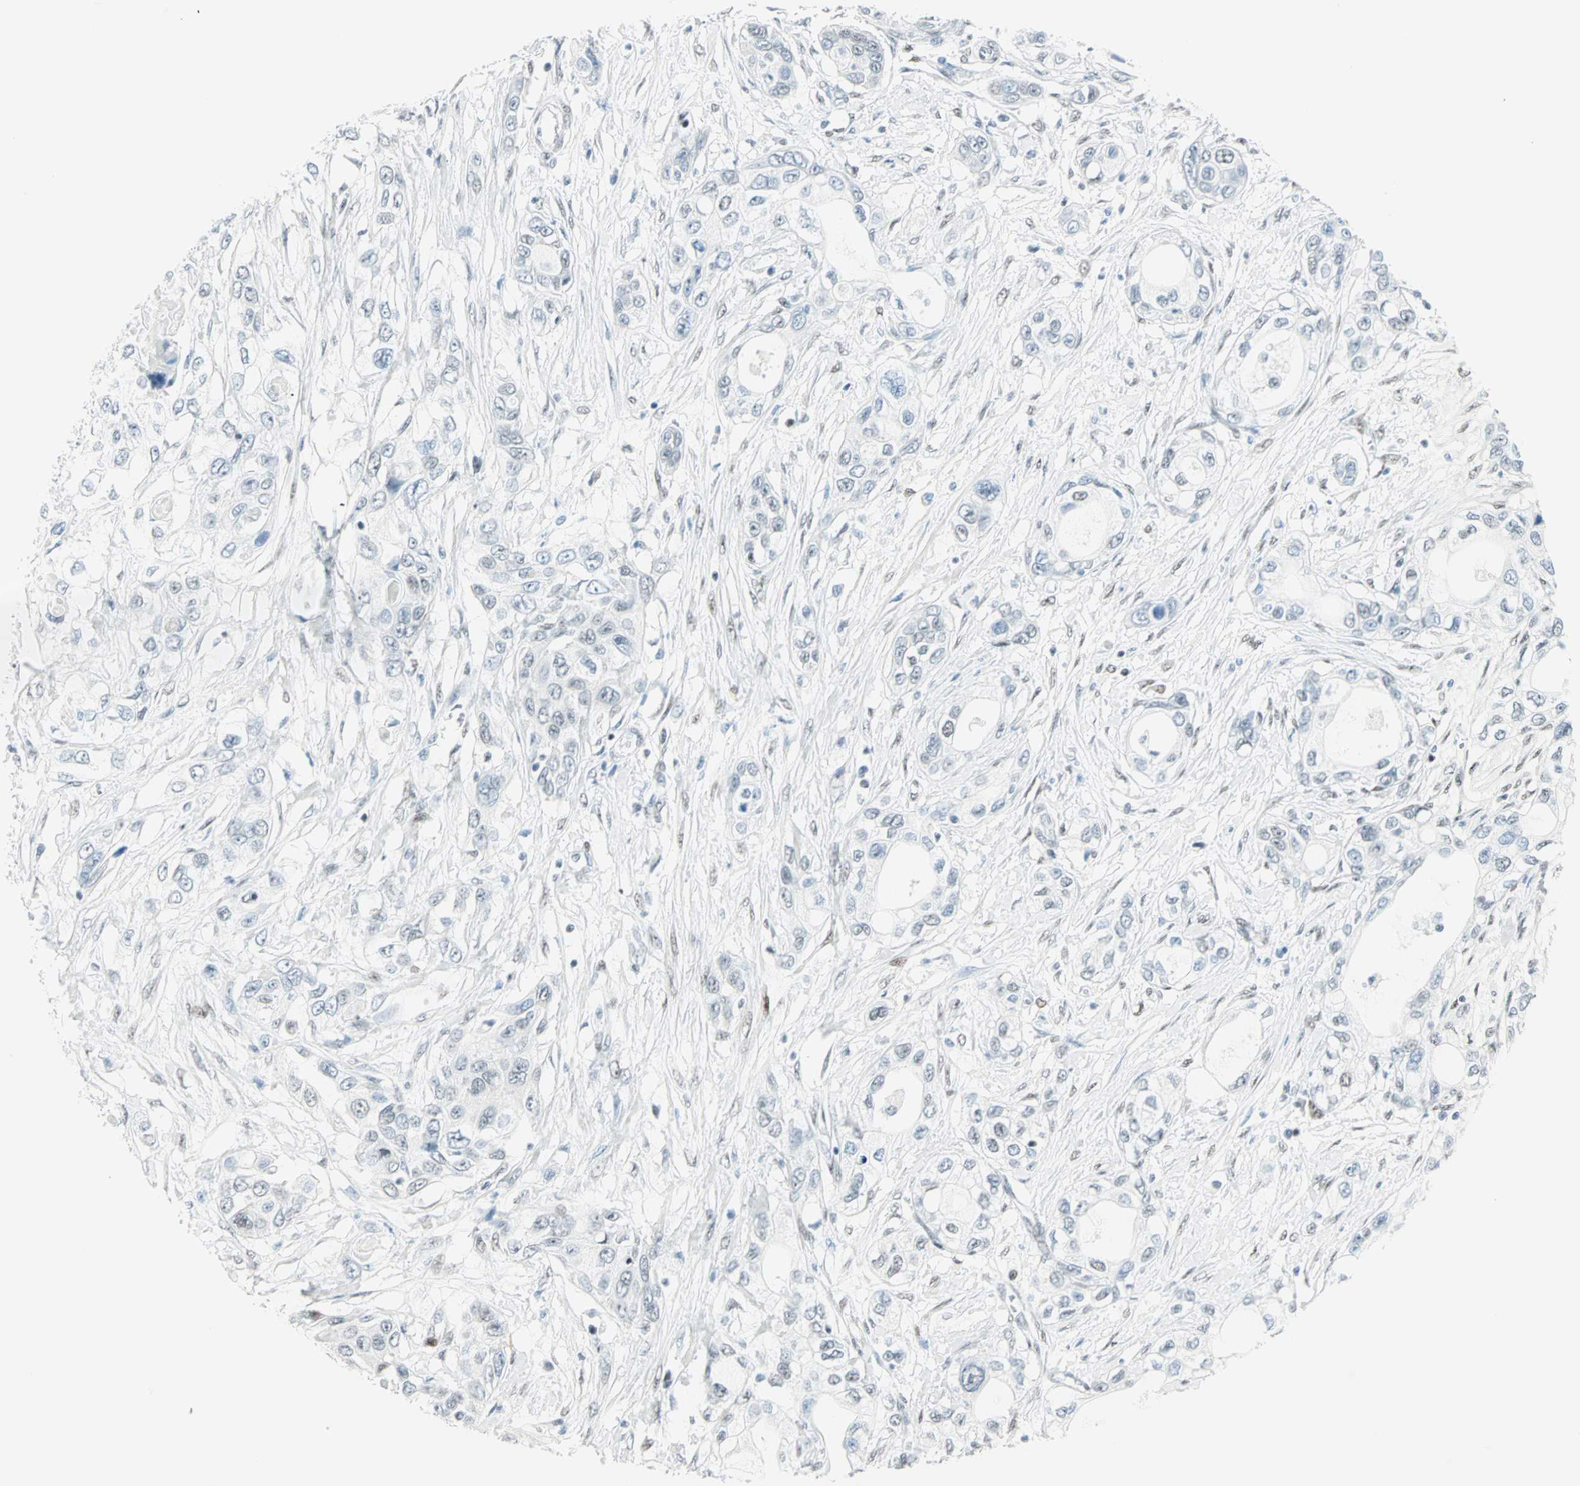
{"staining": {"intensity": "negative", "quantity": "none", "location": "none"}, "tissue": "pancreatic cancer", "cell_type": "Tumor cells", "image_type": "cancer", "snomed": [{"axis": "morphology", "description": "Adenocarcinoma, NOS"}, {"axis": "topography", "description": "Pancreas"}], "caption": "Tumor cells are negative for brown protein staining in pancreatic cancer. (DAB (3,3'-diaminobenzidine) IHC visualized using brightfield microscopy, high magnification).", "gene": "PKNOX1", "patient": {"sex": "female", "age": 70}}